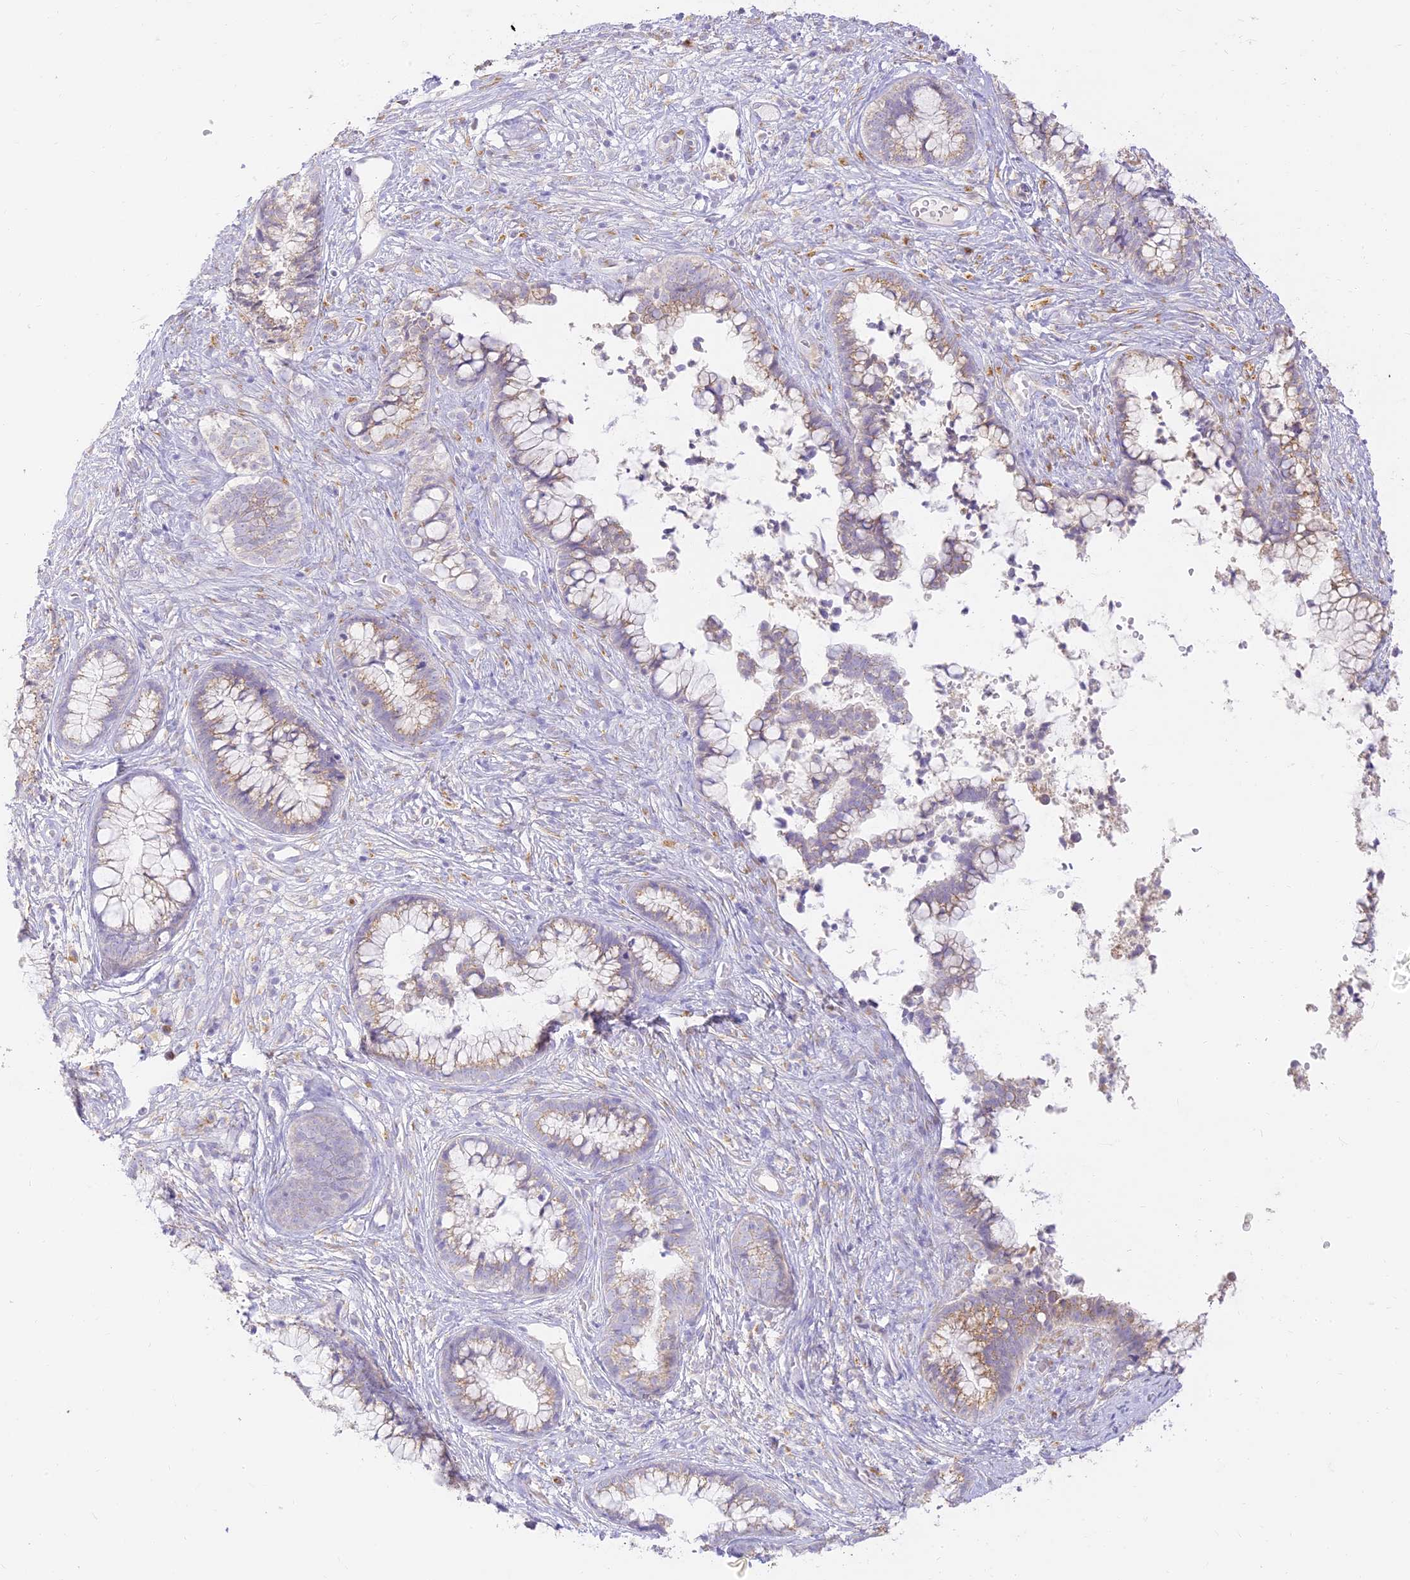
{"staining": {"intensity": "weak", "quantity": "25%-75%", "location": "cytoplasmic/membranous"}, "tissue": "cervical cancer", "cell_type": "Tumor cells", "image_type": "cancer", "snomed": [{"axis": "morphology", "description": "Adenocarcinoma, NOS"}, {"axis": "topography", "description": "Cervix"}], "caption": "A micrograph of human cervical cancer stained for a protein exhibits weak cytoplasmic/membranous brown staining in tumor cells.", "gene": "SEC13", "patient": {"sex": "female", "age": 44}}